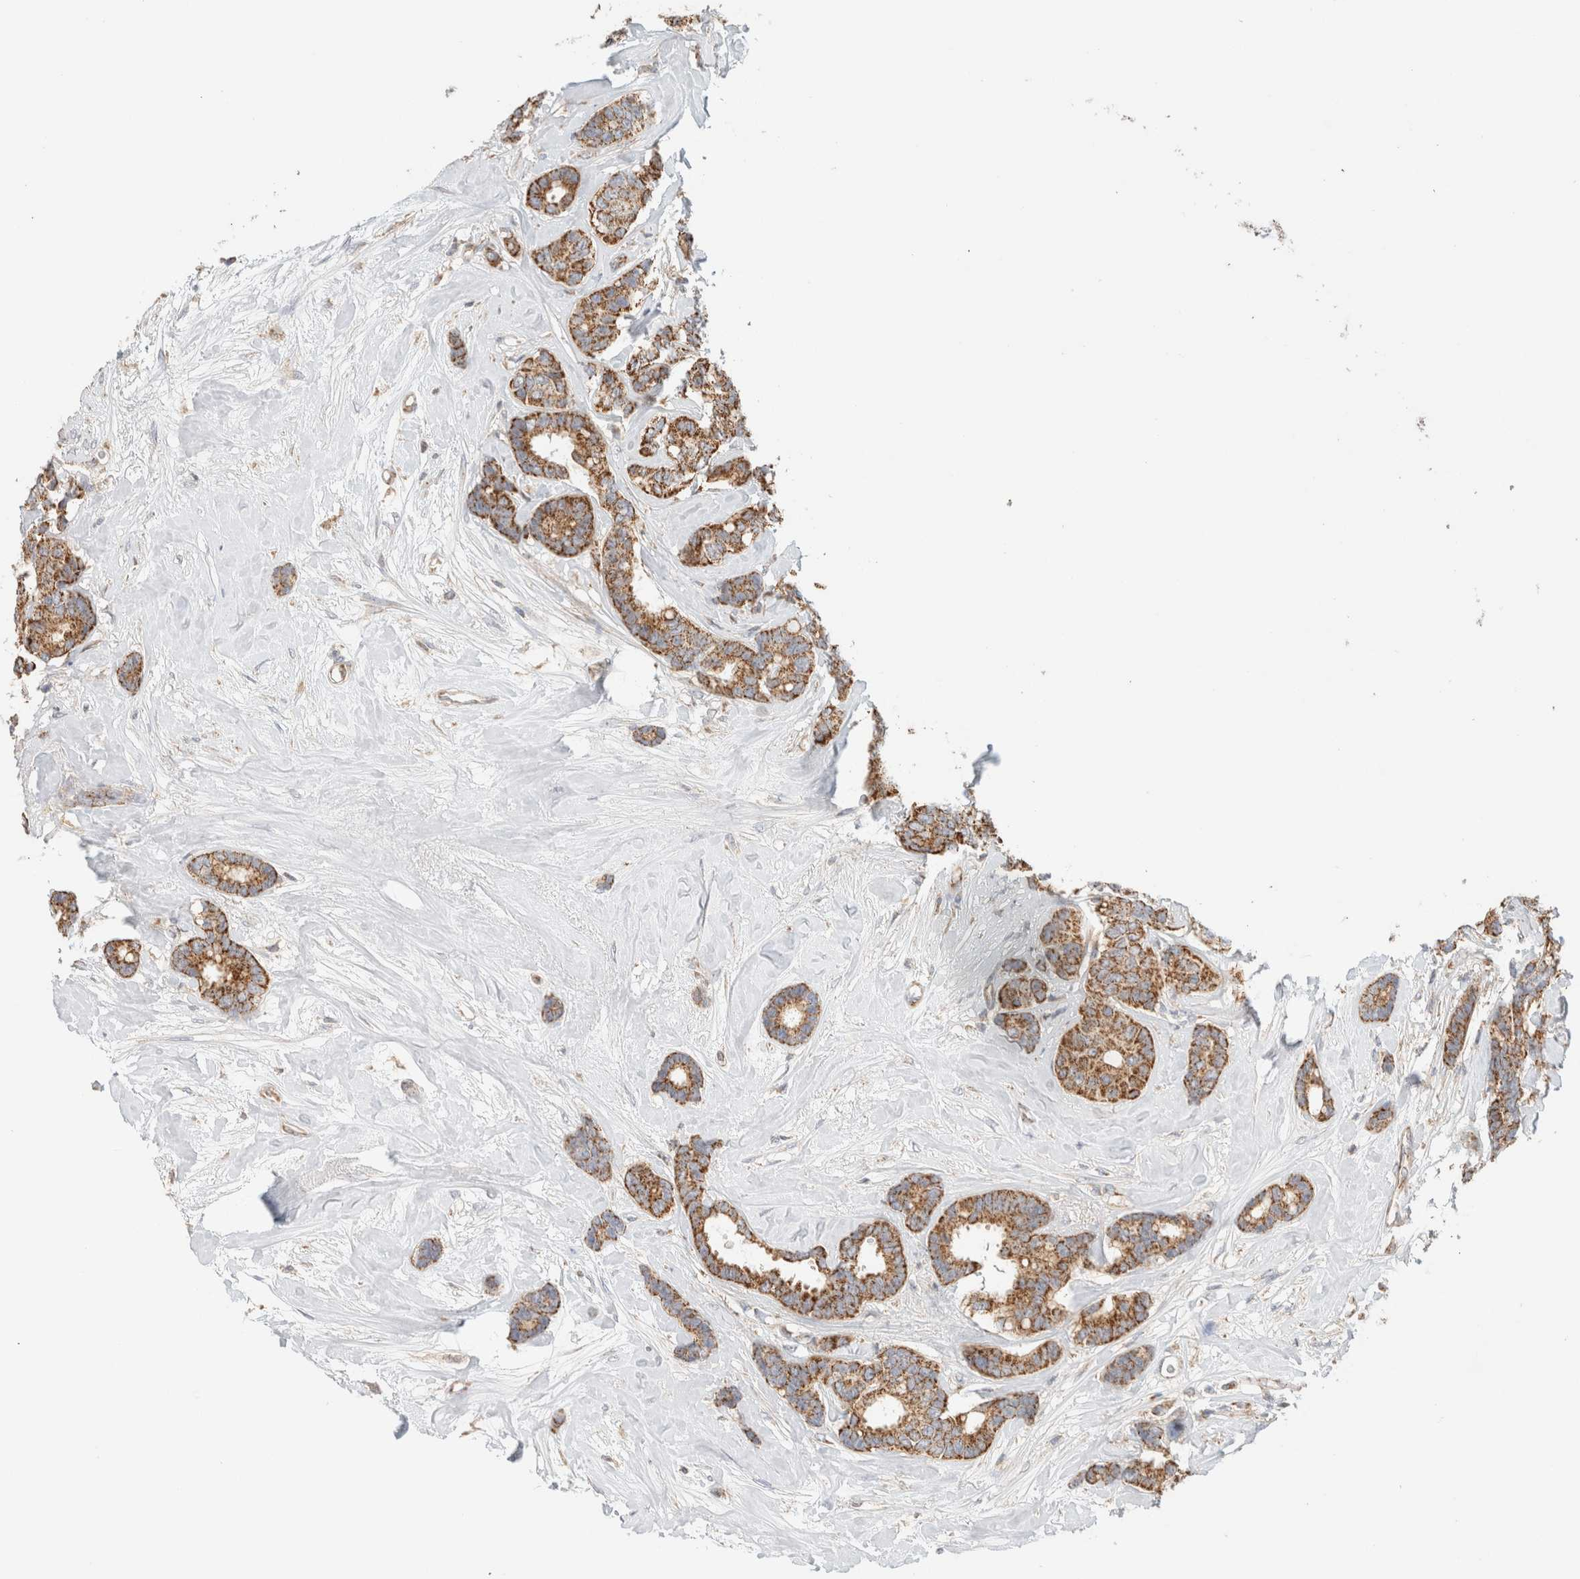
{"staining": {"intensity": "strong", "quantity": ">75%", "location": "cytoplasmic/membranous"}, "tissue": "breast cancer", "cell_type": "Tumor cells", "image_type": "cancer", "snomed": [{"axis": "morphology", "description": "Duct carcinoma"}, {"axis": "topography", "description": "Breast"}], "caption": "DAB (3,3'-diaminobenzidine) immunohistochemical staining of human breast cancer exhibits strong cytoplasmic/membranous protein expression in approximately >75% of tumor cells.", "gene": "MRM3", "patient": {"sex": "female", "age": 87}}